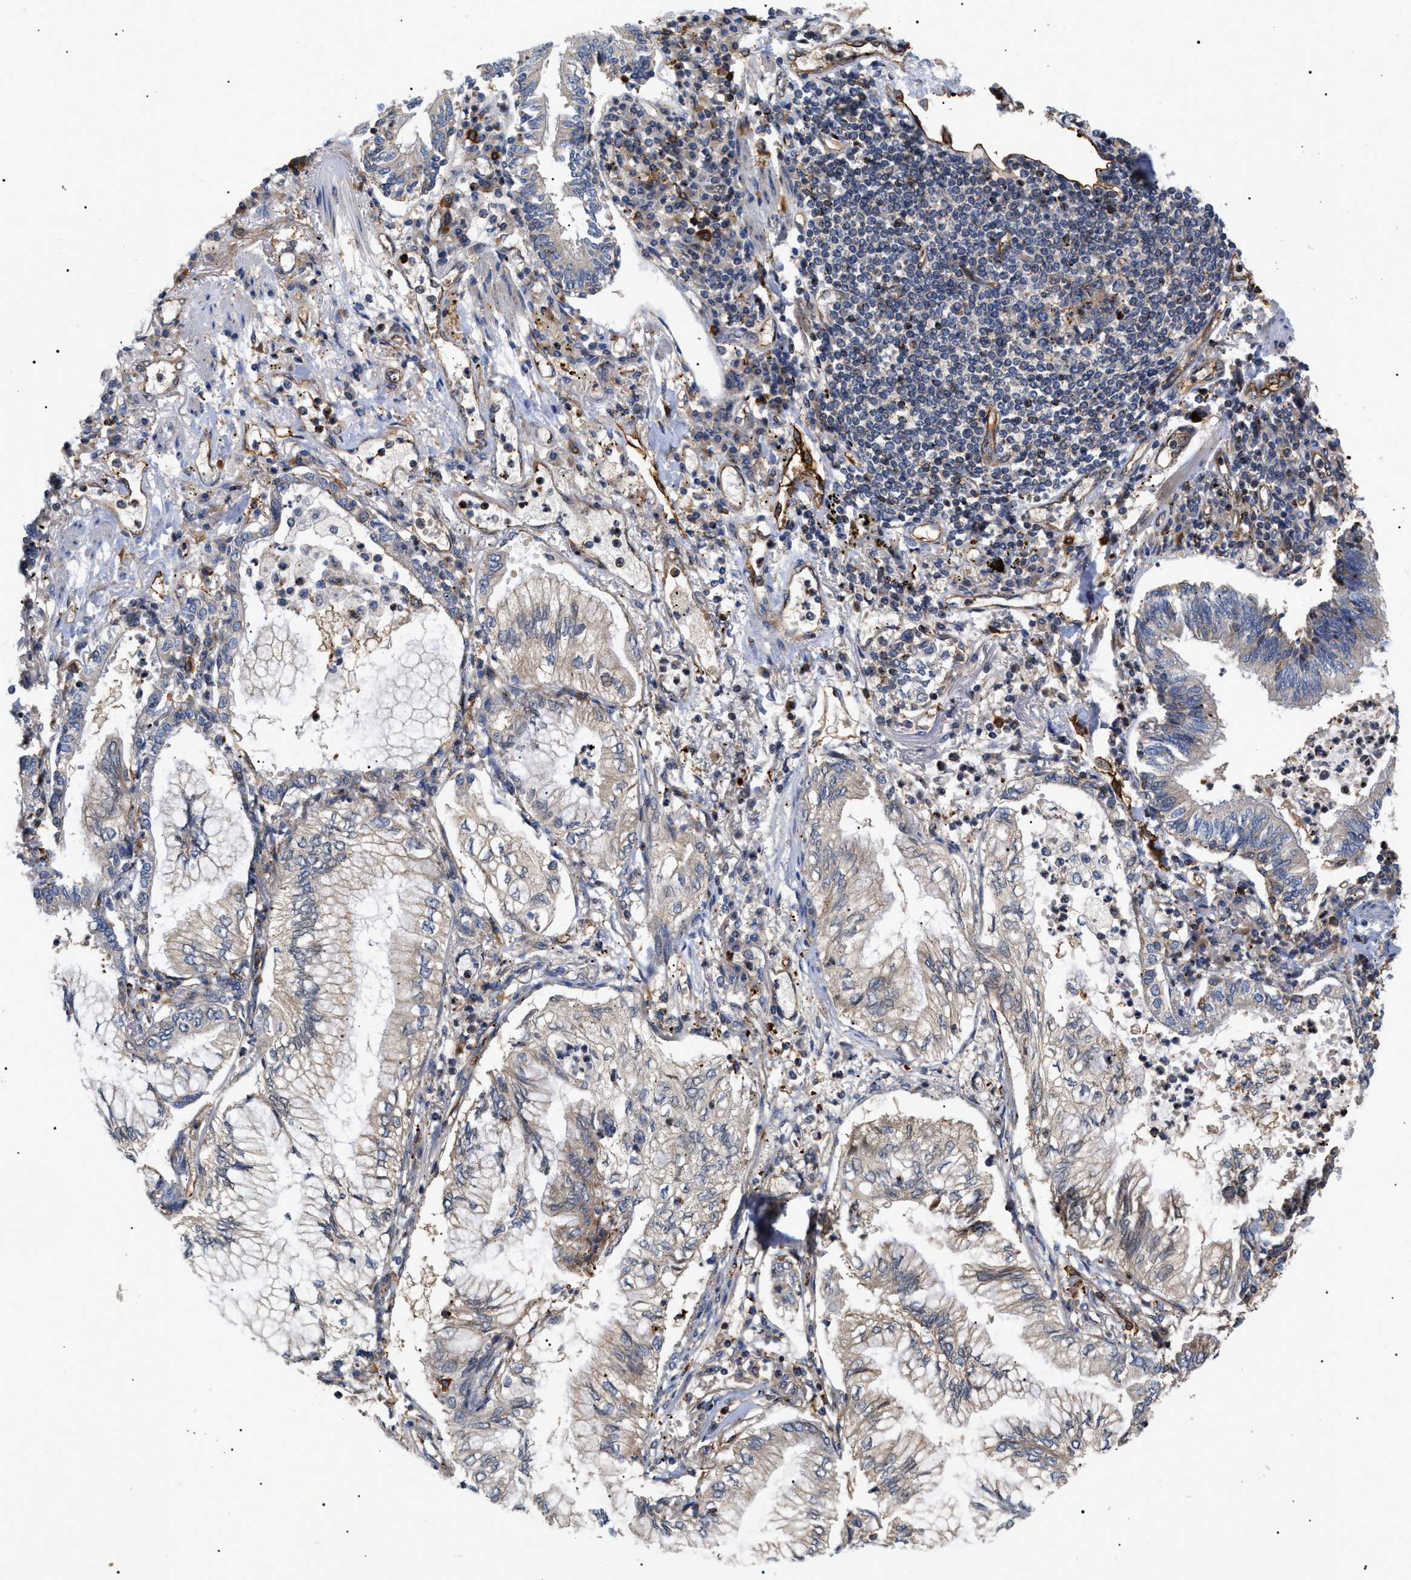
{"staining": {"intensity": "weak", "quantity": "25%-75%", "location": "cytoplasmic/membranous"}, "tissue": "lung cancer", "cell_type": "Tumor cells", "image_type": "cancer", "snomed": [{"axis": "morphology", "description": "Normal tissue, NOS"}, {"axis": "morphology", "description": "Adenocarcinoma, NOS"}, {"axis": "topography", "description": "Bronchus"}, {"axis": "topography", "description": "Lung"}], "caption": "A brown stain labels weak cytoplasmic/membranous positivity of a protein in lung adenocarcinoma tumor cells.", "gene": "TMTC4", "patient": {"sex": "female", "age": 70}}